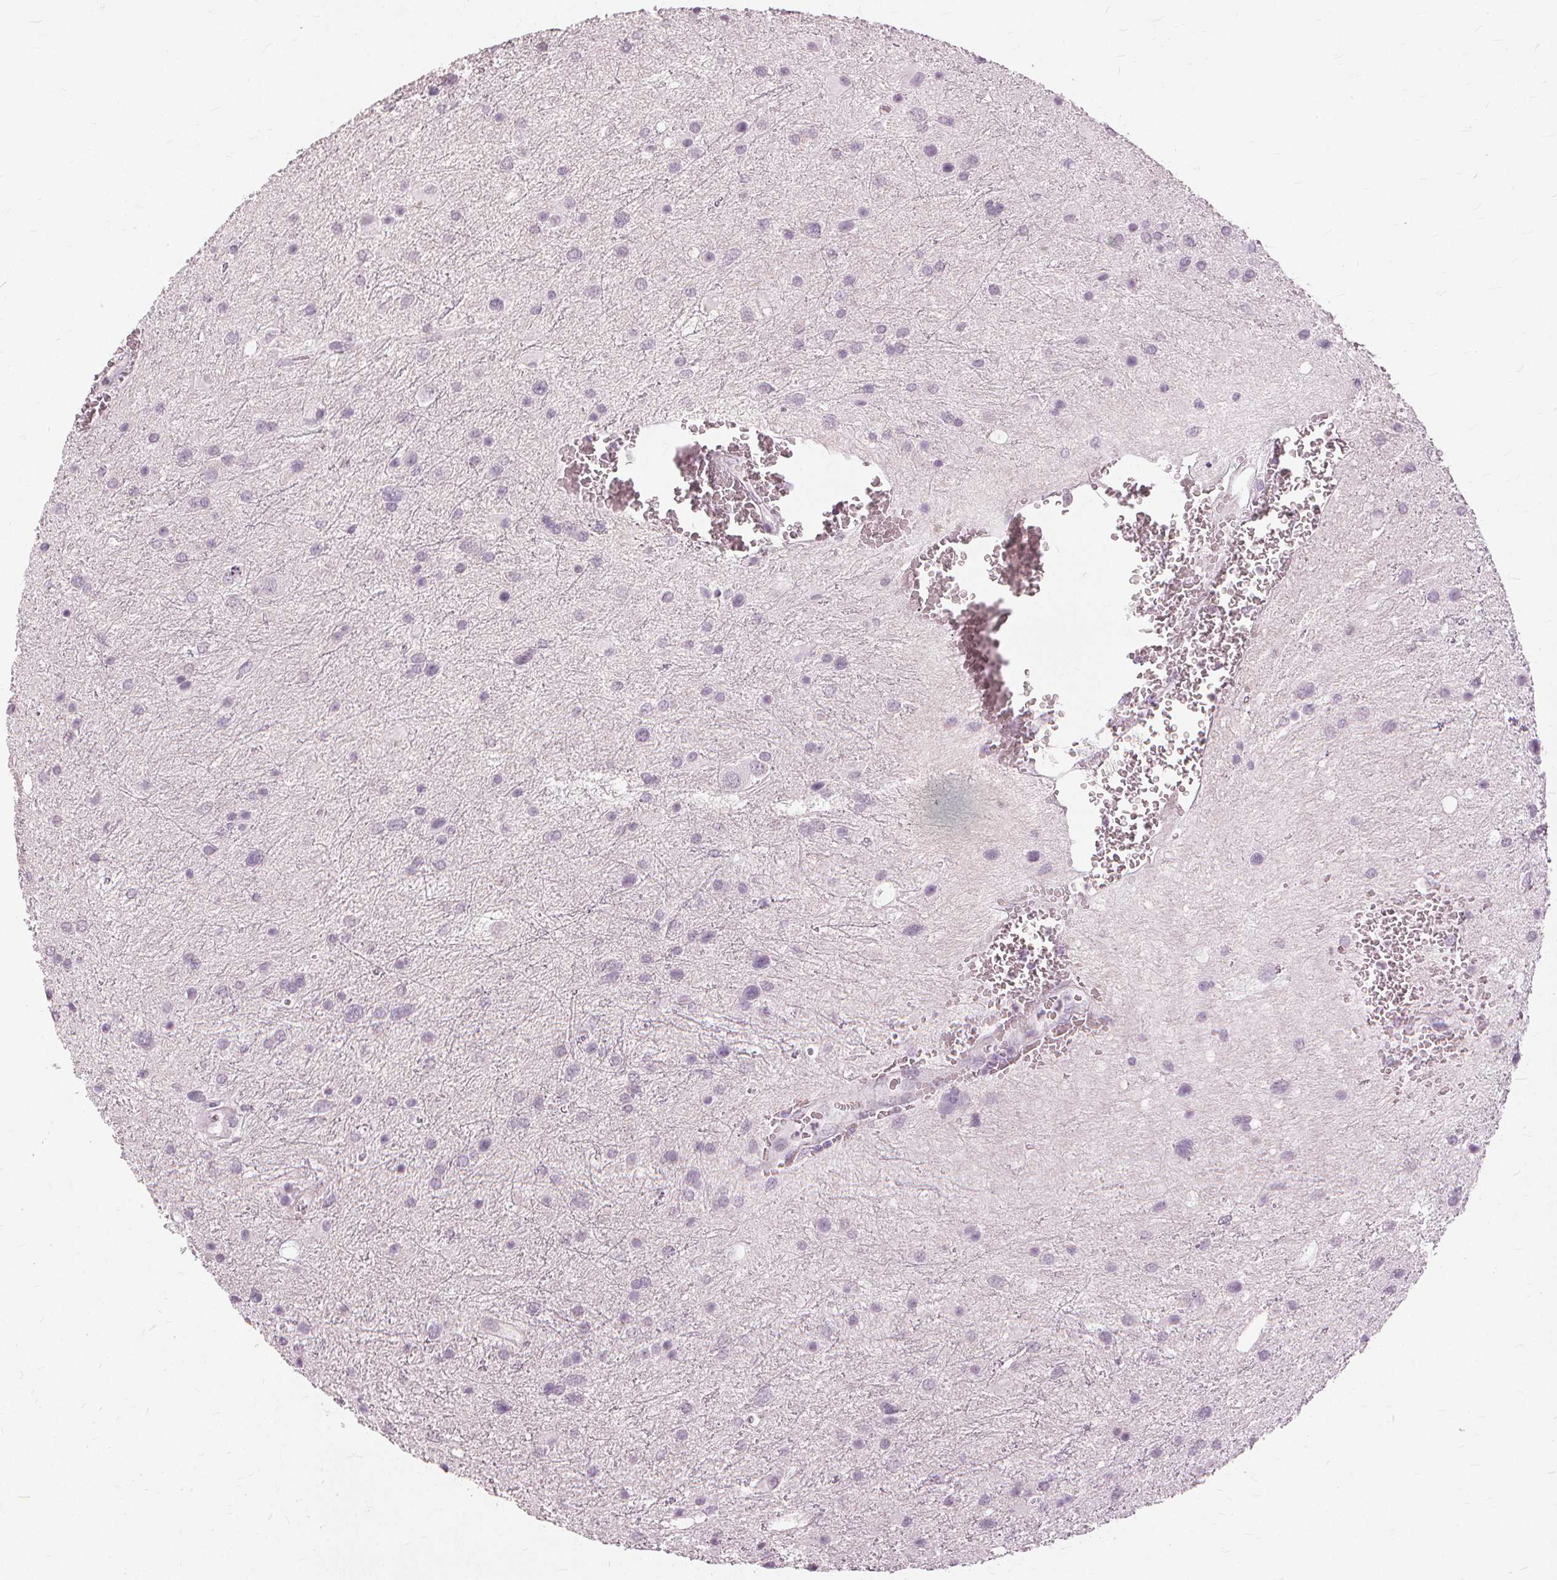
{"staining": {"intensity": "negative", "quantity": "none", "location": "none"}, "tissue": "glioma", "cell_type": "Tumor cells", "image_type": "cancer", "snomed": [{"axis": "morphology", "description": "Glioma, malignant, Low grade"}, {"axis": "topography", "description": "Brain"}], "caption": "Immunohistochemistry of glioma demonstrates no positivity in tumor cells.", "gene": "SFTPD", "patient": {"sex": "female", "age": 32}}